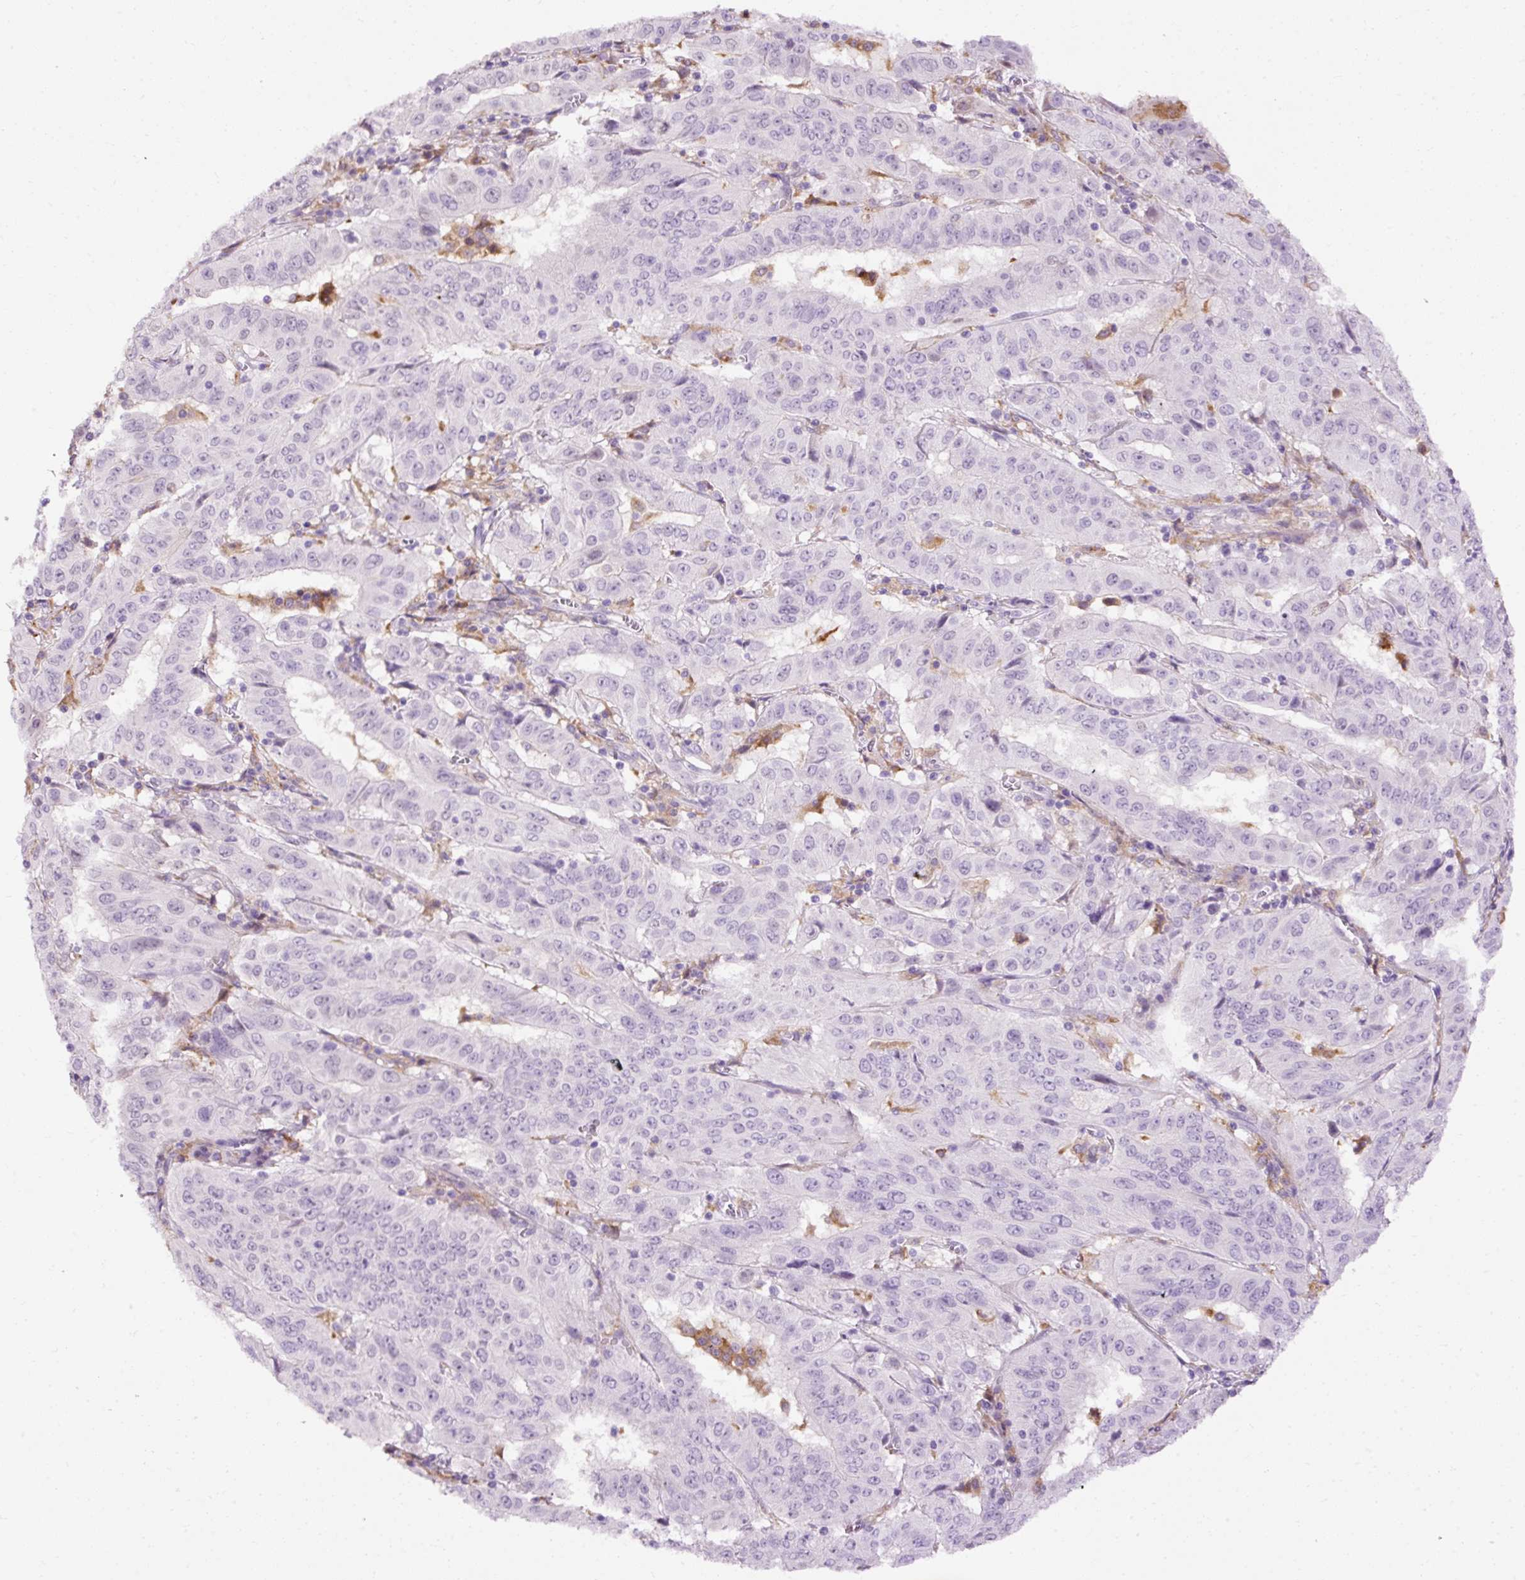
{"staining": {"intensity": "negative", "quantity": "none", "location": "none"}, "tissue": "pancreatic cancer", "cell_type": "Tumor cells", "image_type": "cancer", "snomed": [{"axis": "morphology", "description": "Adenocarcinoma, NOS"}, {"axis": "topography", "description": "Pancreas"}], "caption": "Tumor cells are negative for protein expression in human pancreatic cancer (adenocarcinoma).", "gene": "LY86", "patient": {"sex": "male", "age": 63}}